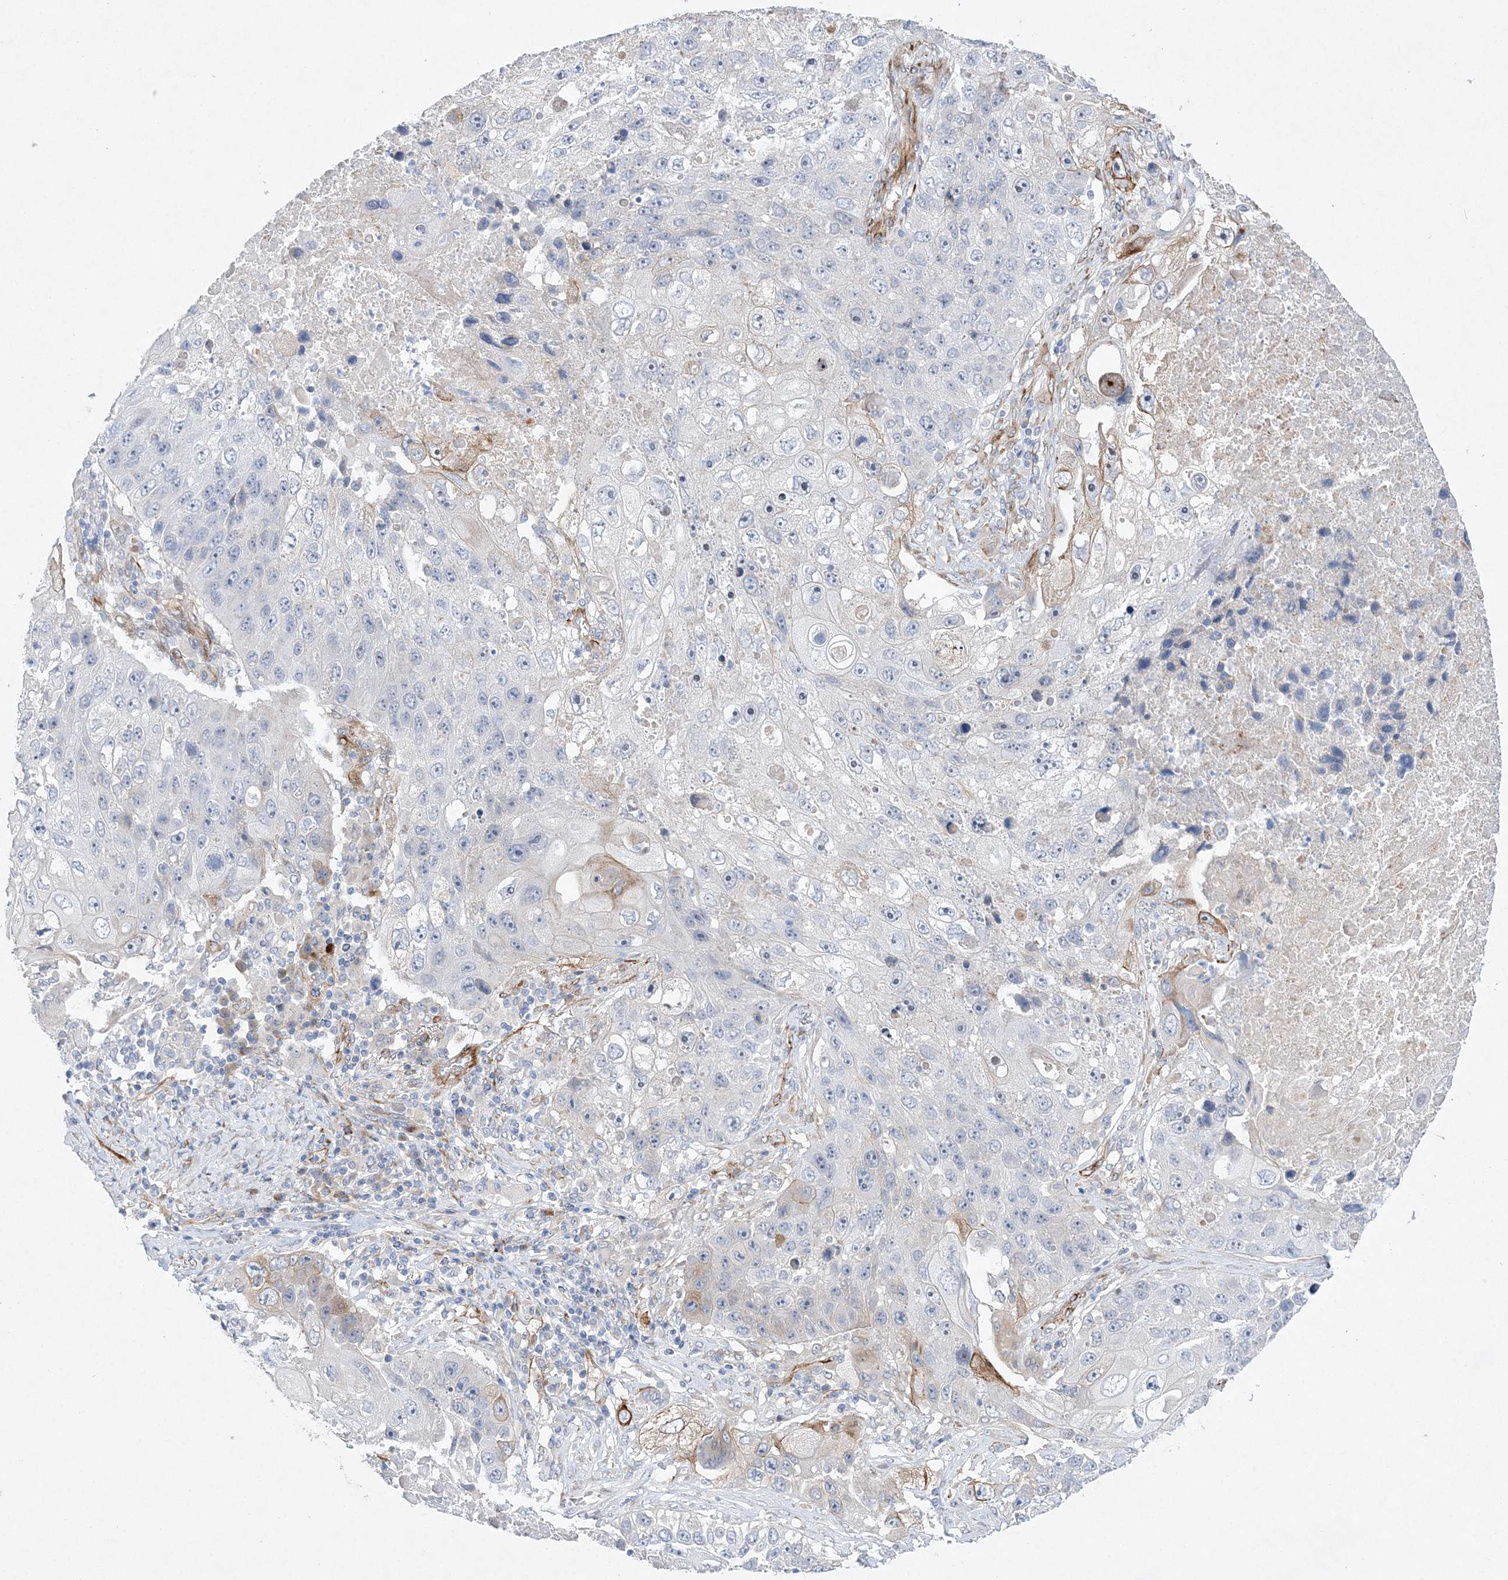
{"staining": {"intensity": "moderate", "quantity": "<25%", "location": "cytoplasmic/membranous"}, "tissue": "lung cancer", "cell_type": "Tumor cells", "image_type": "cancer", "snomed": [{"axis": "morphology", "description": "Squamous cell carcinoma, NOS"}, {"axis": "topography", "description": "Lung"}], "caption": "Lung cancer (squamous cell carcinoma) was stained to show a protein in brown. There is low levels of moderate cytoplasmic/membranous expression in approximately <25% of tumor cells. The staining was performed using DAB (3,3'-diaminobenzidine) to visualize the protein expression in brown, while the nuclei were stained in blue with hematoxylin (Magnification: 20x).", "gene": "TMEM132B", "patient": {"sex": "male", "age": 61}}